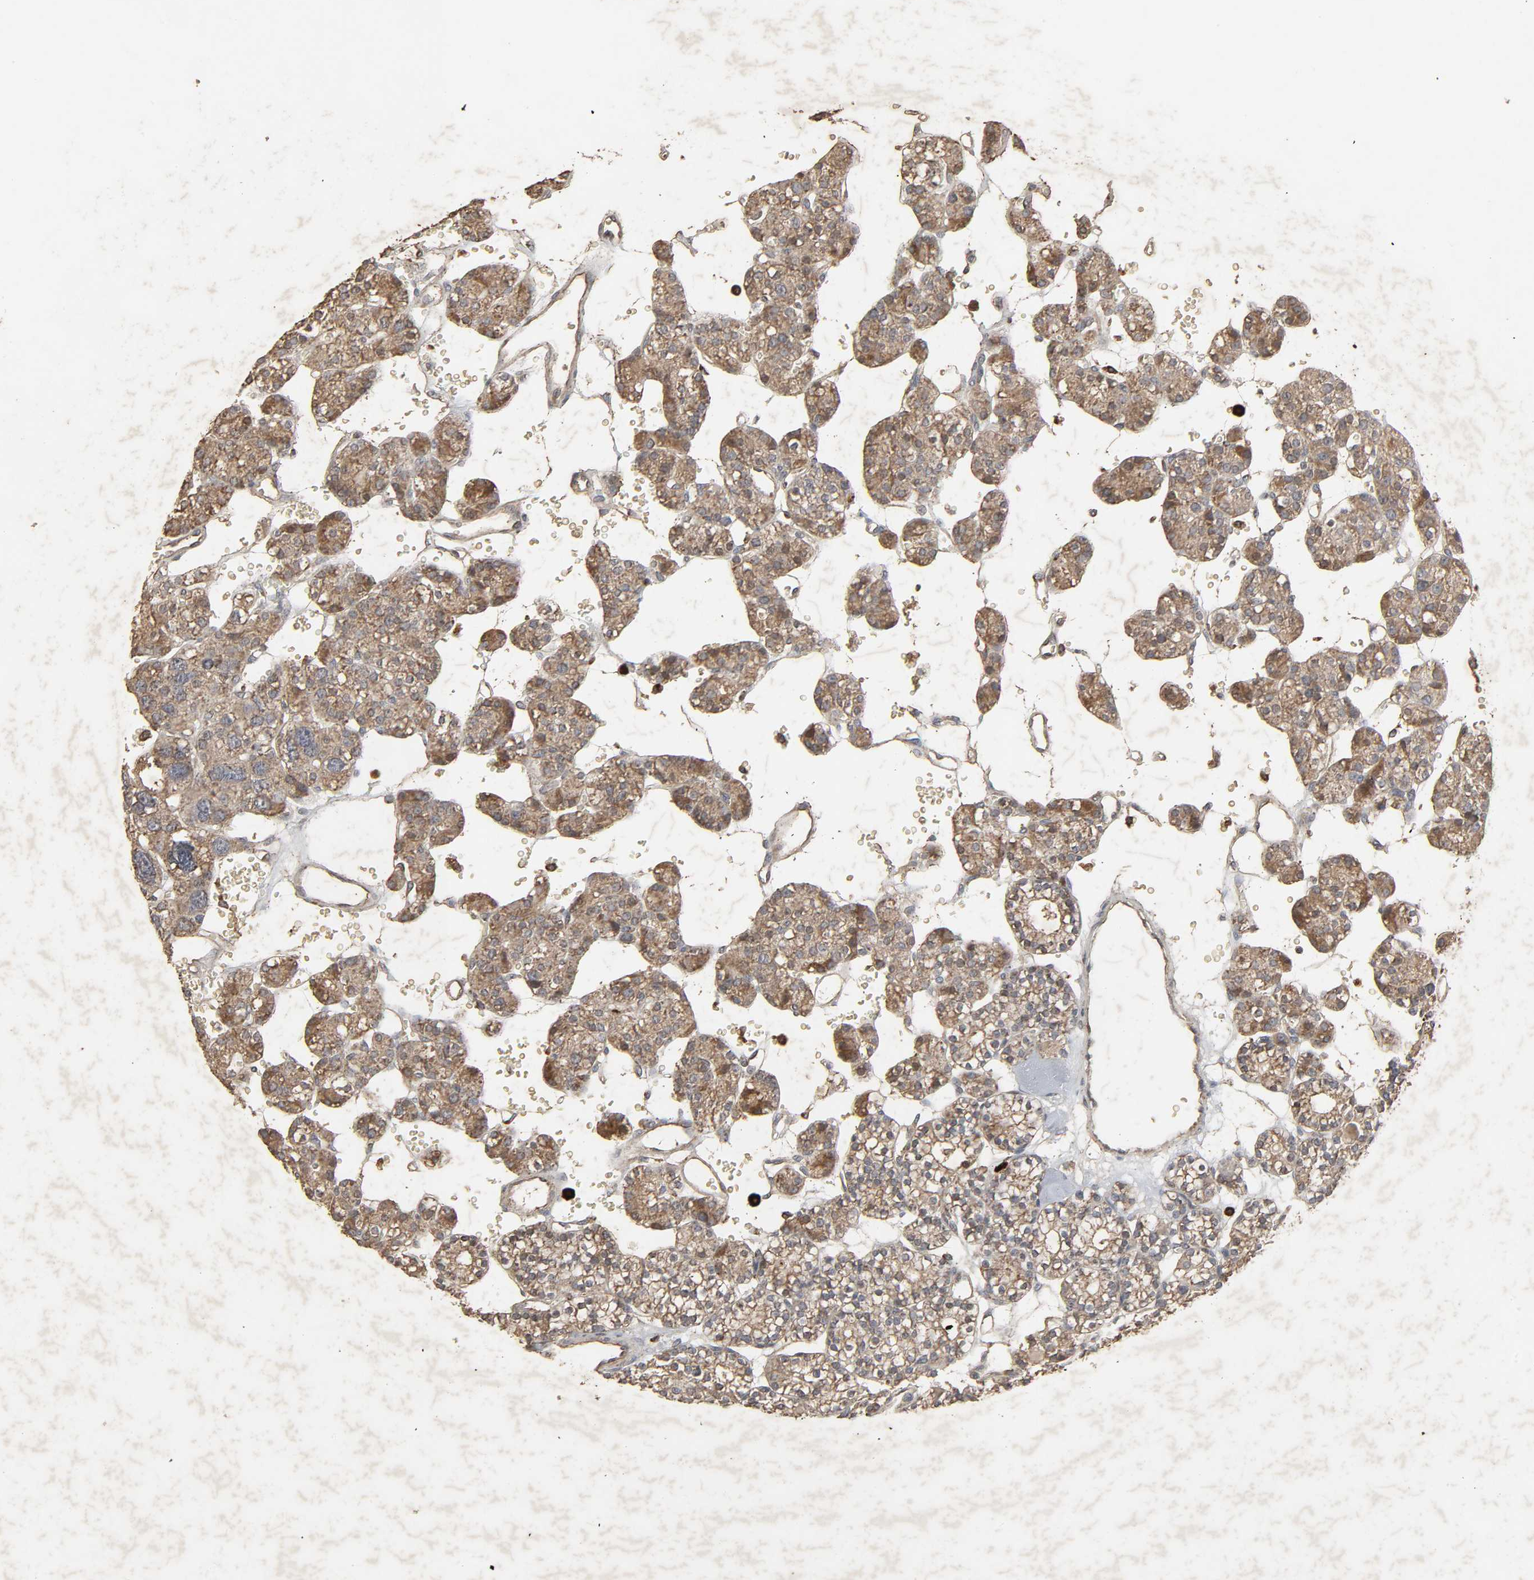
{"staining": {"intensity": "moderate", "quantity": ">75%", "location": "cytoplasmic/membranous"}, "tissue": "parathyroid gland", "cell_type": "Glandular cells", "image_type": "normal", "snomed": [{"axis": "morphology", "description": "Normal tissue, NOS"}, {"axis": "topography", "description": "Parathyroid gland"}], "caption": "Brown immunohistochemical staining in benign human parathyroid gland exhibits moderate cytoplasmic/membranous staining in about >75% of glandular cells.", "gene": "ADCY4", "patient": {"sex": "female", "age": 64}}